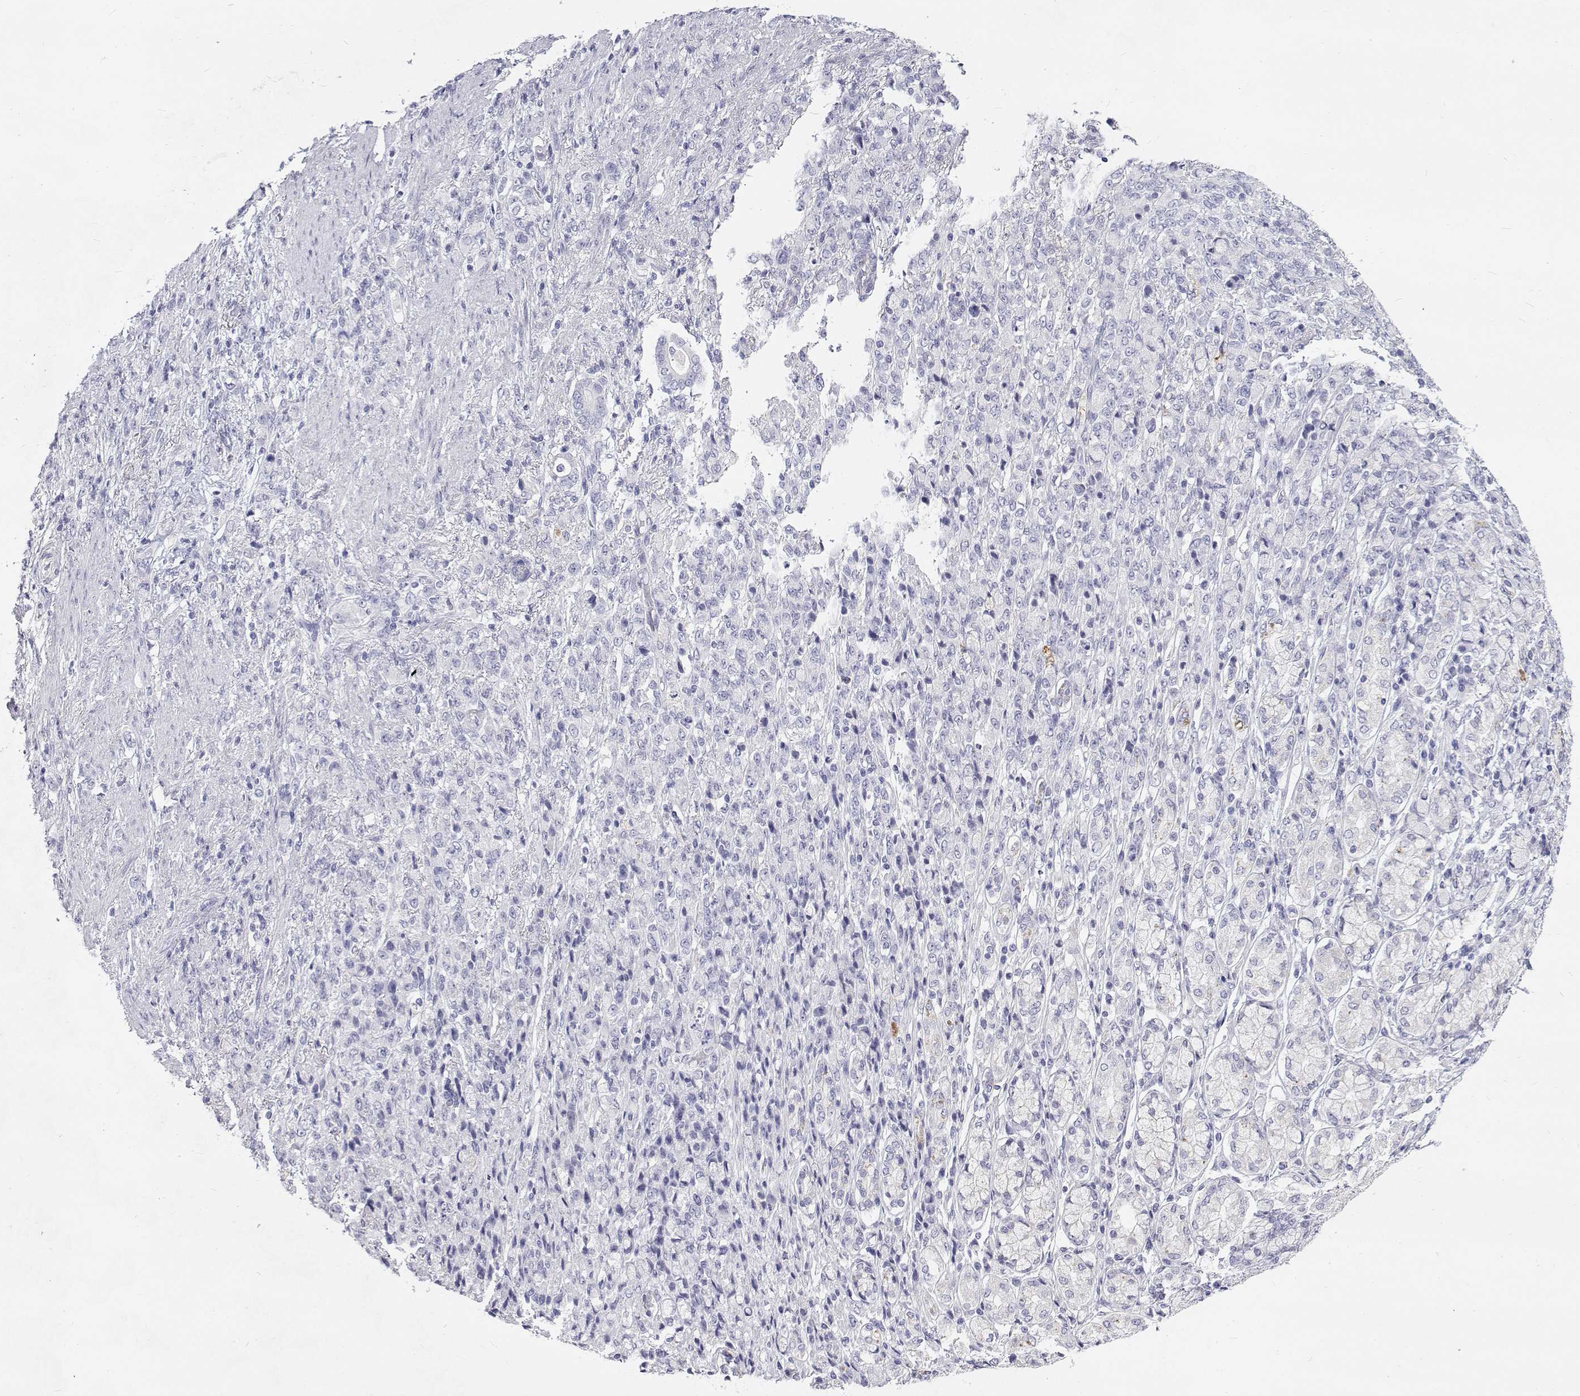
{"staining": {"intensity": "negative", "quantity": "none", "location": "none"}, "tissue": "stomach cancer", "cell_type": "Tumor cells", "image_type": "cancer", "snomed": [{"axis": "morphology", "description": "Adenocarcinoma, NOS"}, {"axis": "topography", "description": "Stomach"}], "caption": "IHC histopathology image of human adenocarcinoma (stomach) stained for a protein (brown), which demonstrates no staining in tumor cells.", "gene": "NCR2", "patient": {"sex": "female", "age": 79}}